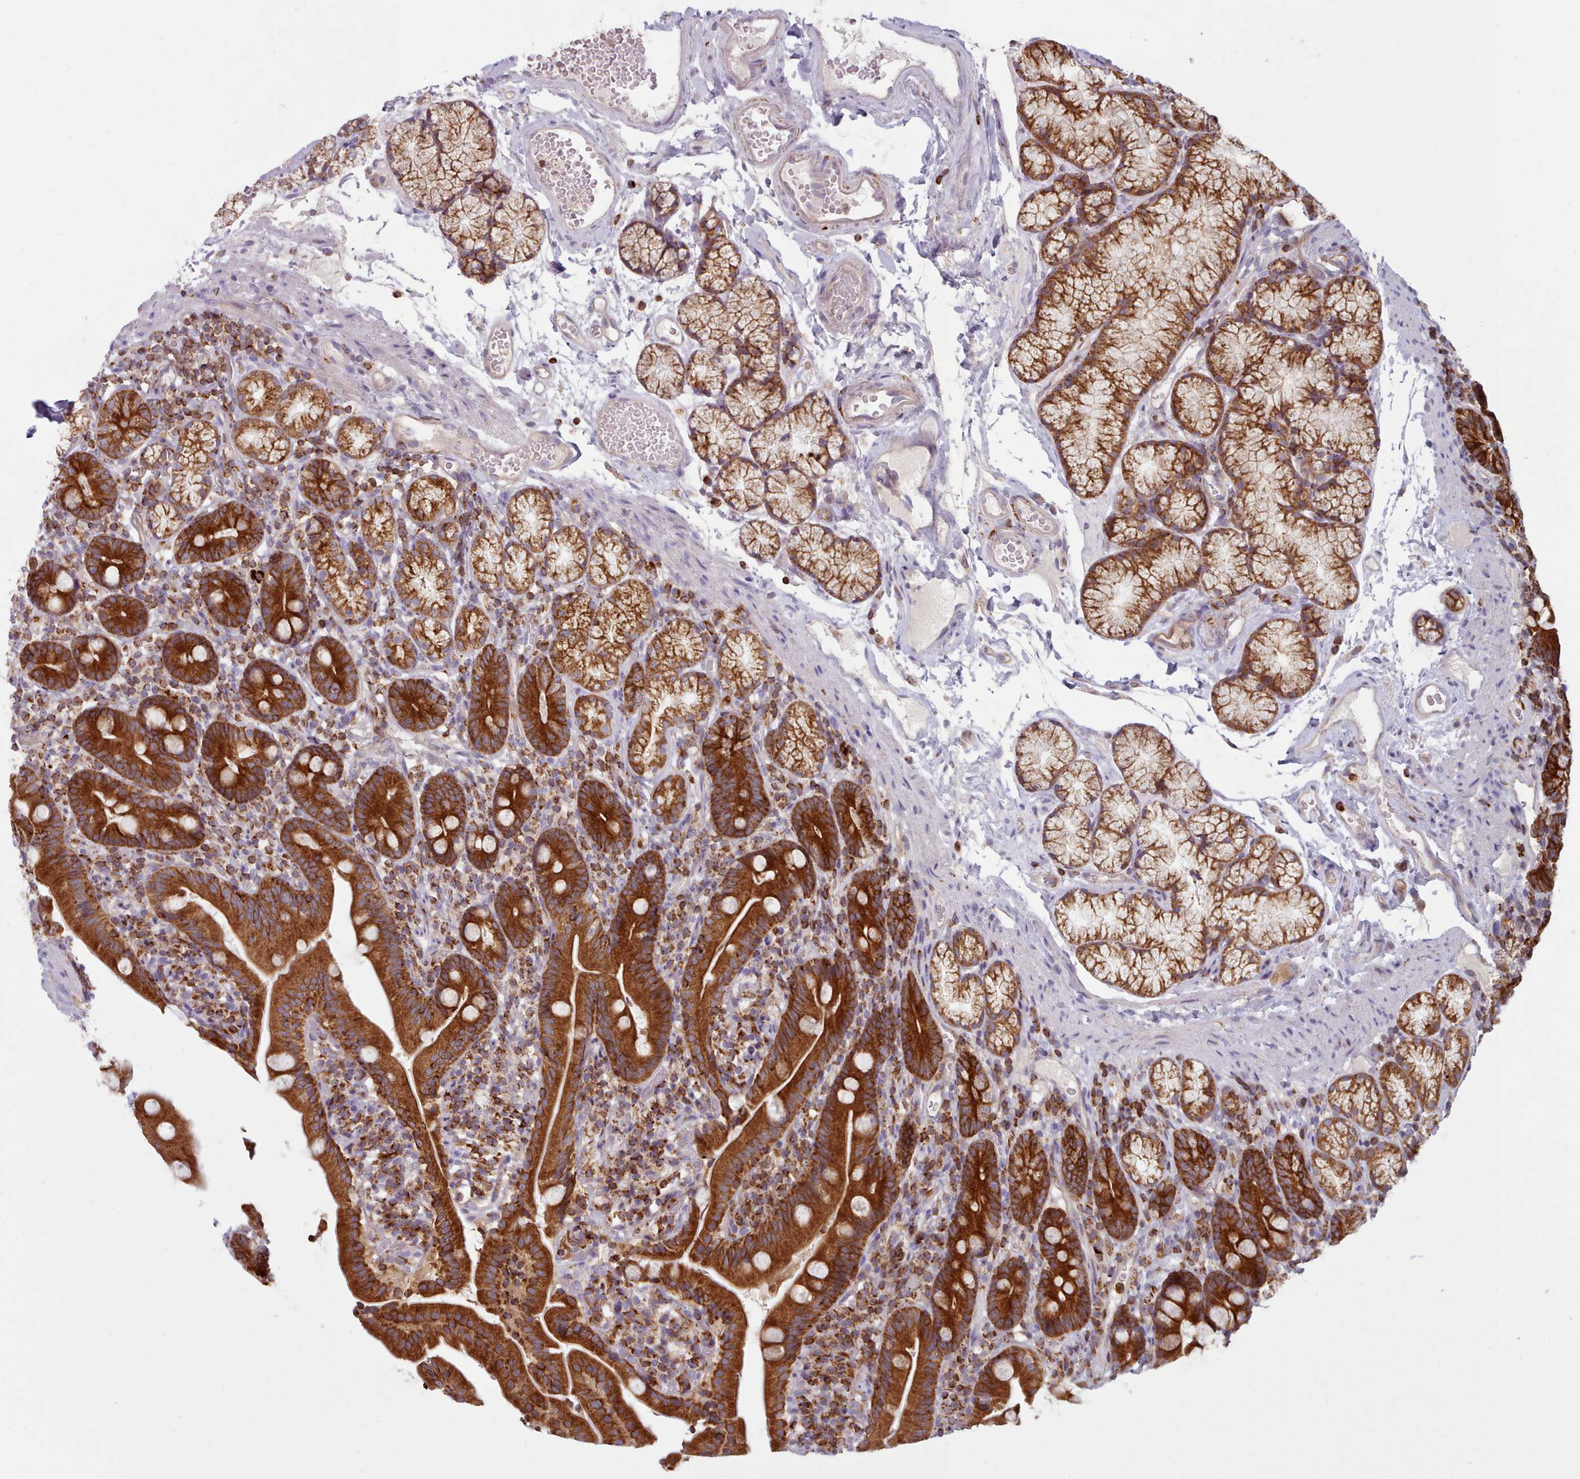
{"staining": {"intensity": "strong", "quantity": ">75%", "location": "cytoplasmic/membranous"}, "tissue": "duodenum", "cell_type": "Glandular cells", "image_type": "normal", "snomed": [{"axis": "morphology", "description": "Normal tissue, NOS"}, {"axis": "topography", "description": "Duodenum"}], "caption": "An immunohistochemistry (IHC) photomicrograph of unremarkable tissue is shown. Protein staining in brown shows strong cytoplasmic/membranous positivity in duodenum within glandular cells. (Brightfield microscopy of DAB IHC at high magnification).", "gene": "CRYBG1", "patient": {"sex": "female", "age": 67}}